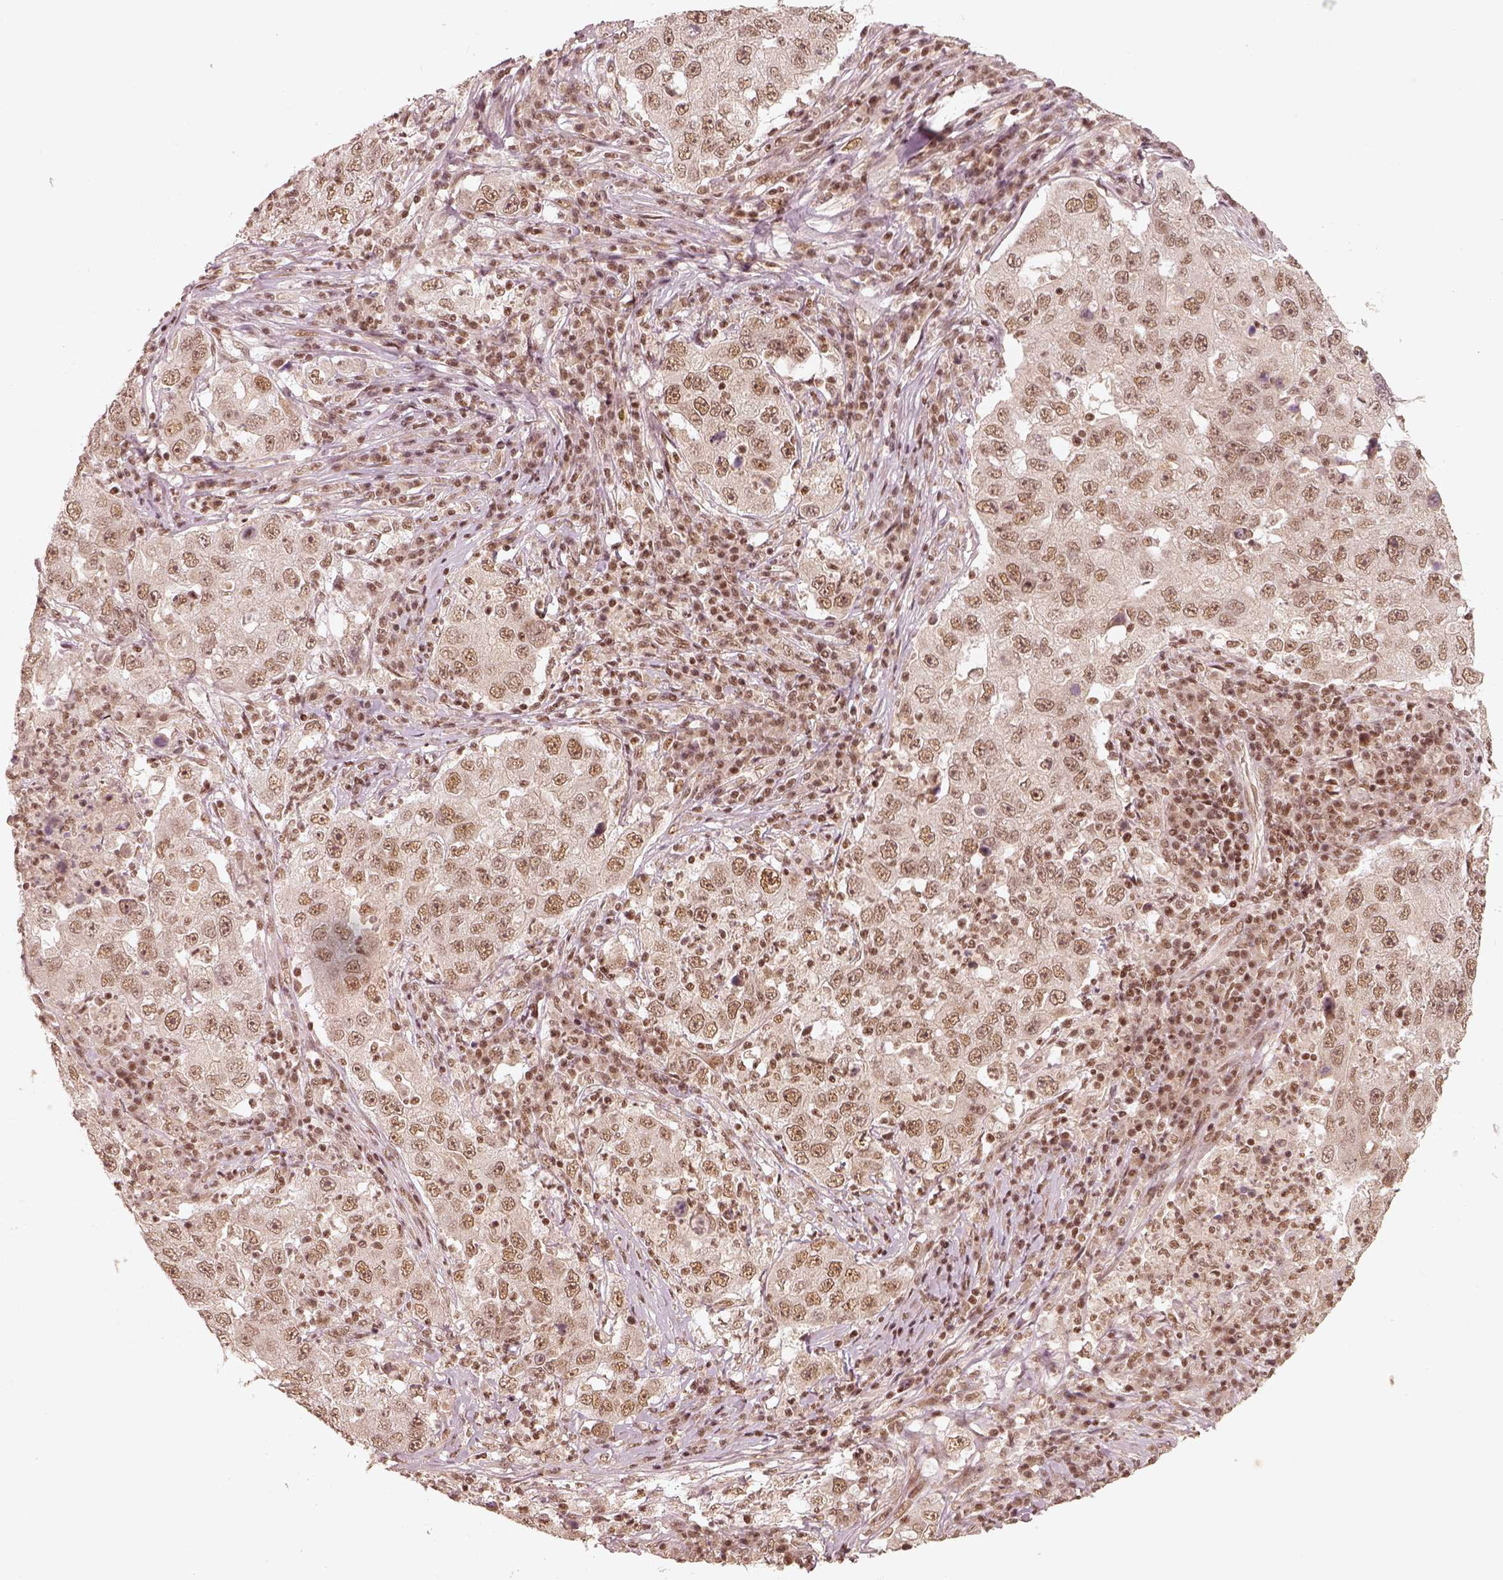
{"staining": {"intensity": "weak", "quantity": ">75%", "location": "nuclear"}, "tissue": "lung cancer", "cell_type": "Tumor cells", "image_type": "cancer", "snomed": [{"axis": "morphology", "description": "Adenocarcinoma, NOS"}, {"axis": "topography", "description": "Lung"}], "caption": "Lung adenocarcinoma stained with DAB (3,3'-diaminobenzidine) immunohistochemistry shows low levels of weak nuclear staining in approximately >75% of tumor cells.", "gene": "GMEB2", "patient": {"sex": "male", "age": 73}}